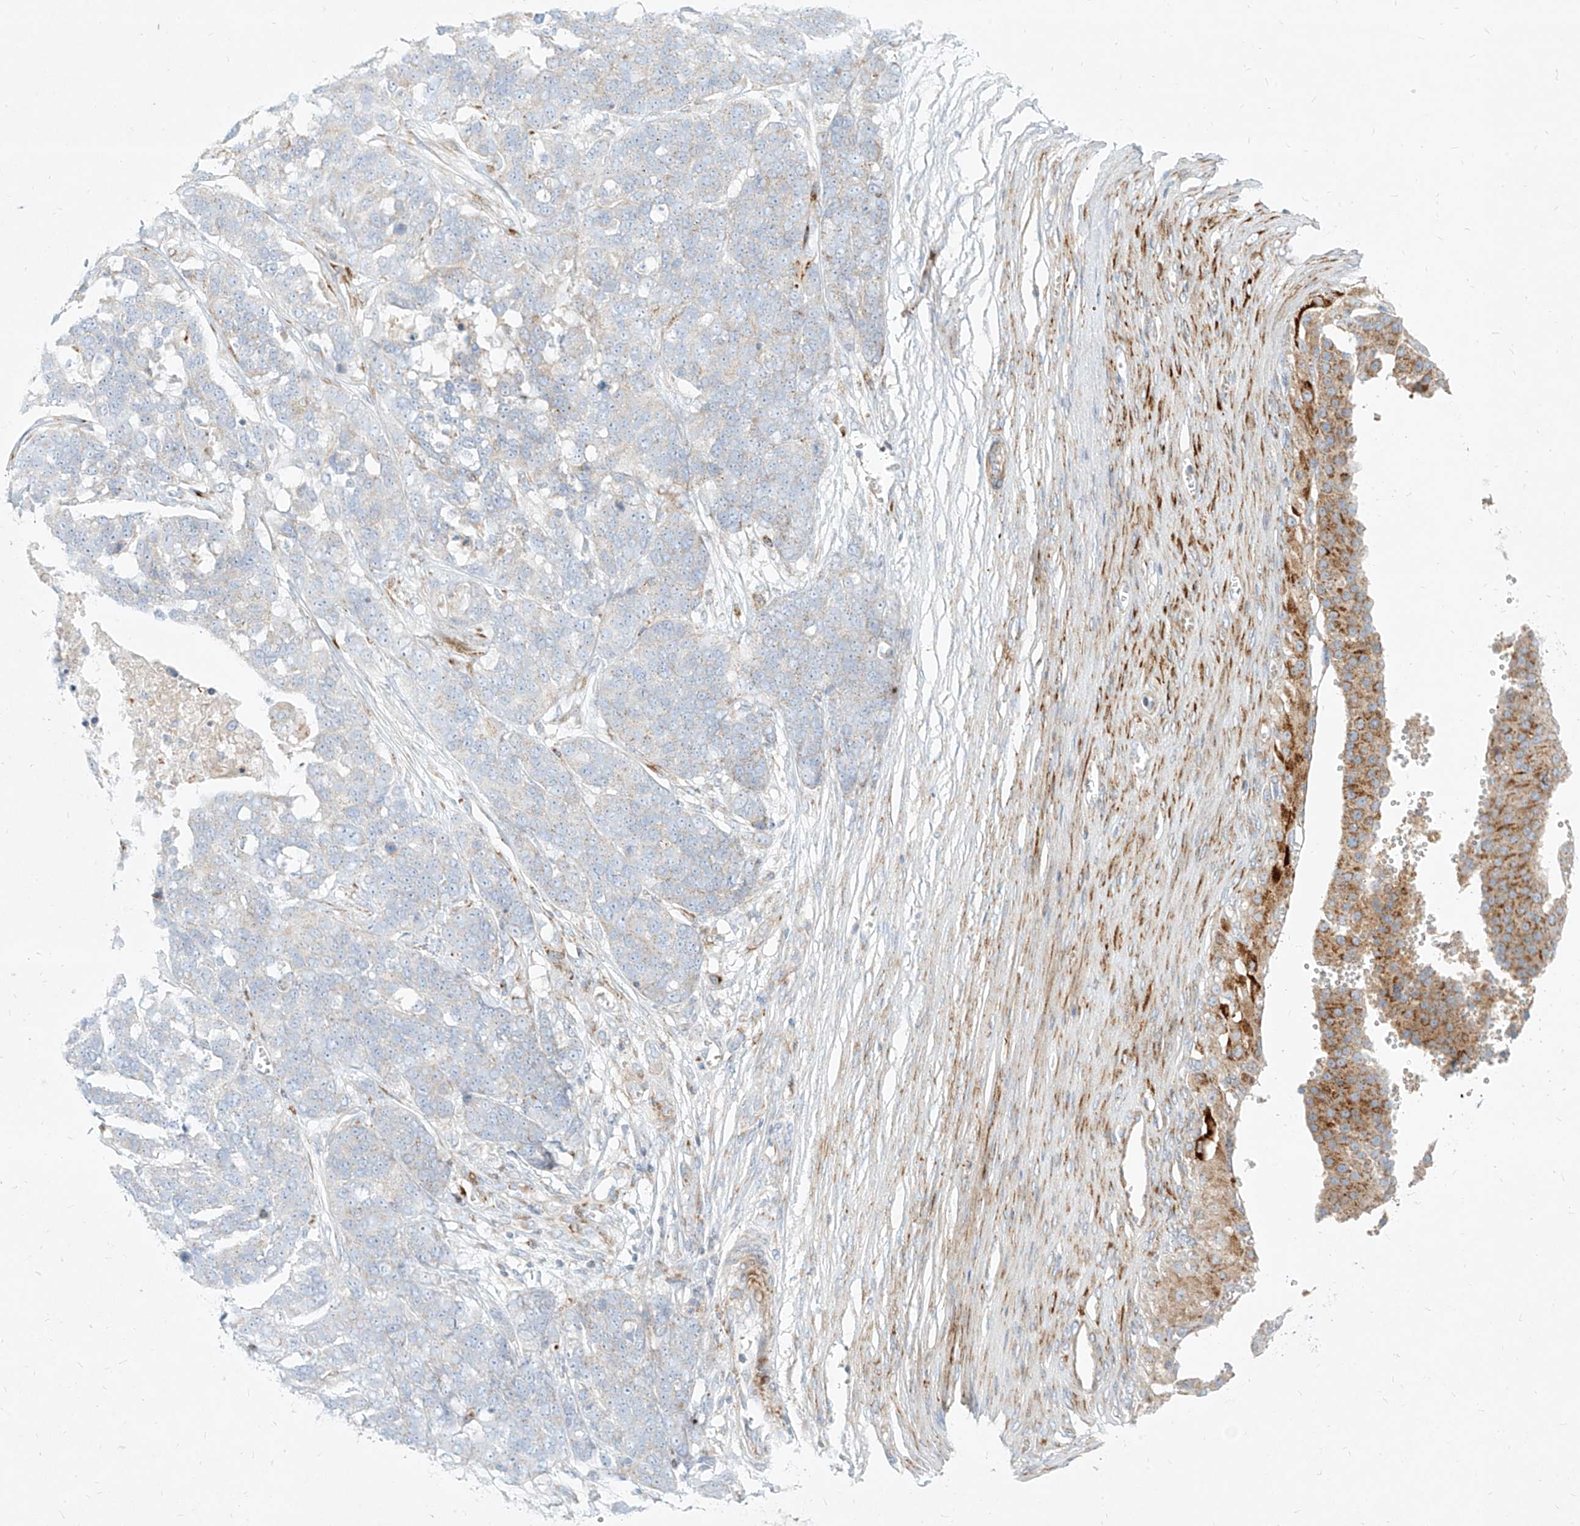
{"staining": {"intensity": "moderate", "quantity": "<25%", "location": "cytoplasmic/membranous"}, "tissue": "ovarian cancer", "cell_type": "Tumor cells", "image_type": "cancer", "snomed": [{"axis": "morphology", "description": "Cystadenocarcinoma, serous, NOS"}, {"axis": "topography", "description": "Ovary"}], "caption": "Brown immunohistochemical staining in ovarian cancer exhibits moderate cytoplasmic/membranous staining in approximately <25% of tumor cells. The staining was performed using DAB (3,3'-diaminobenzidine) to visualize the protein expression in brown, while the nuclei were stained in blue with hematoxylin (Magnification: 20x).", "gene": "MTX2", "patient": {"sex": "female", "age": 44}}